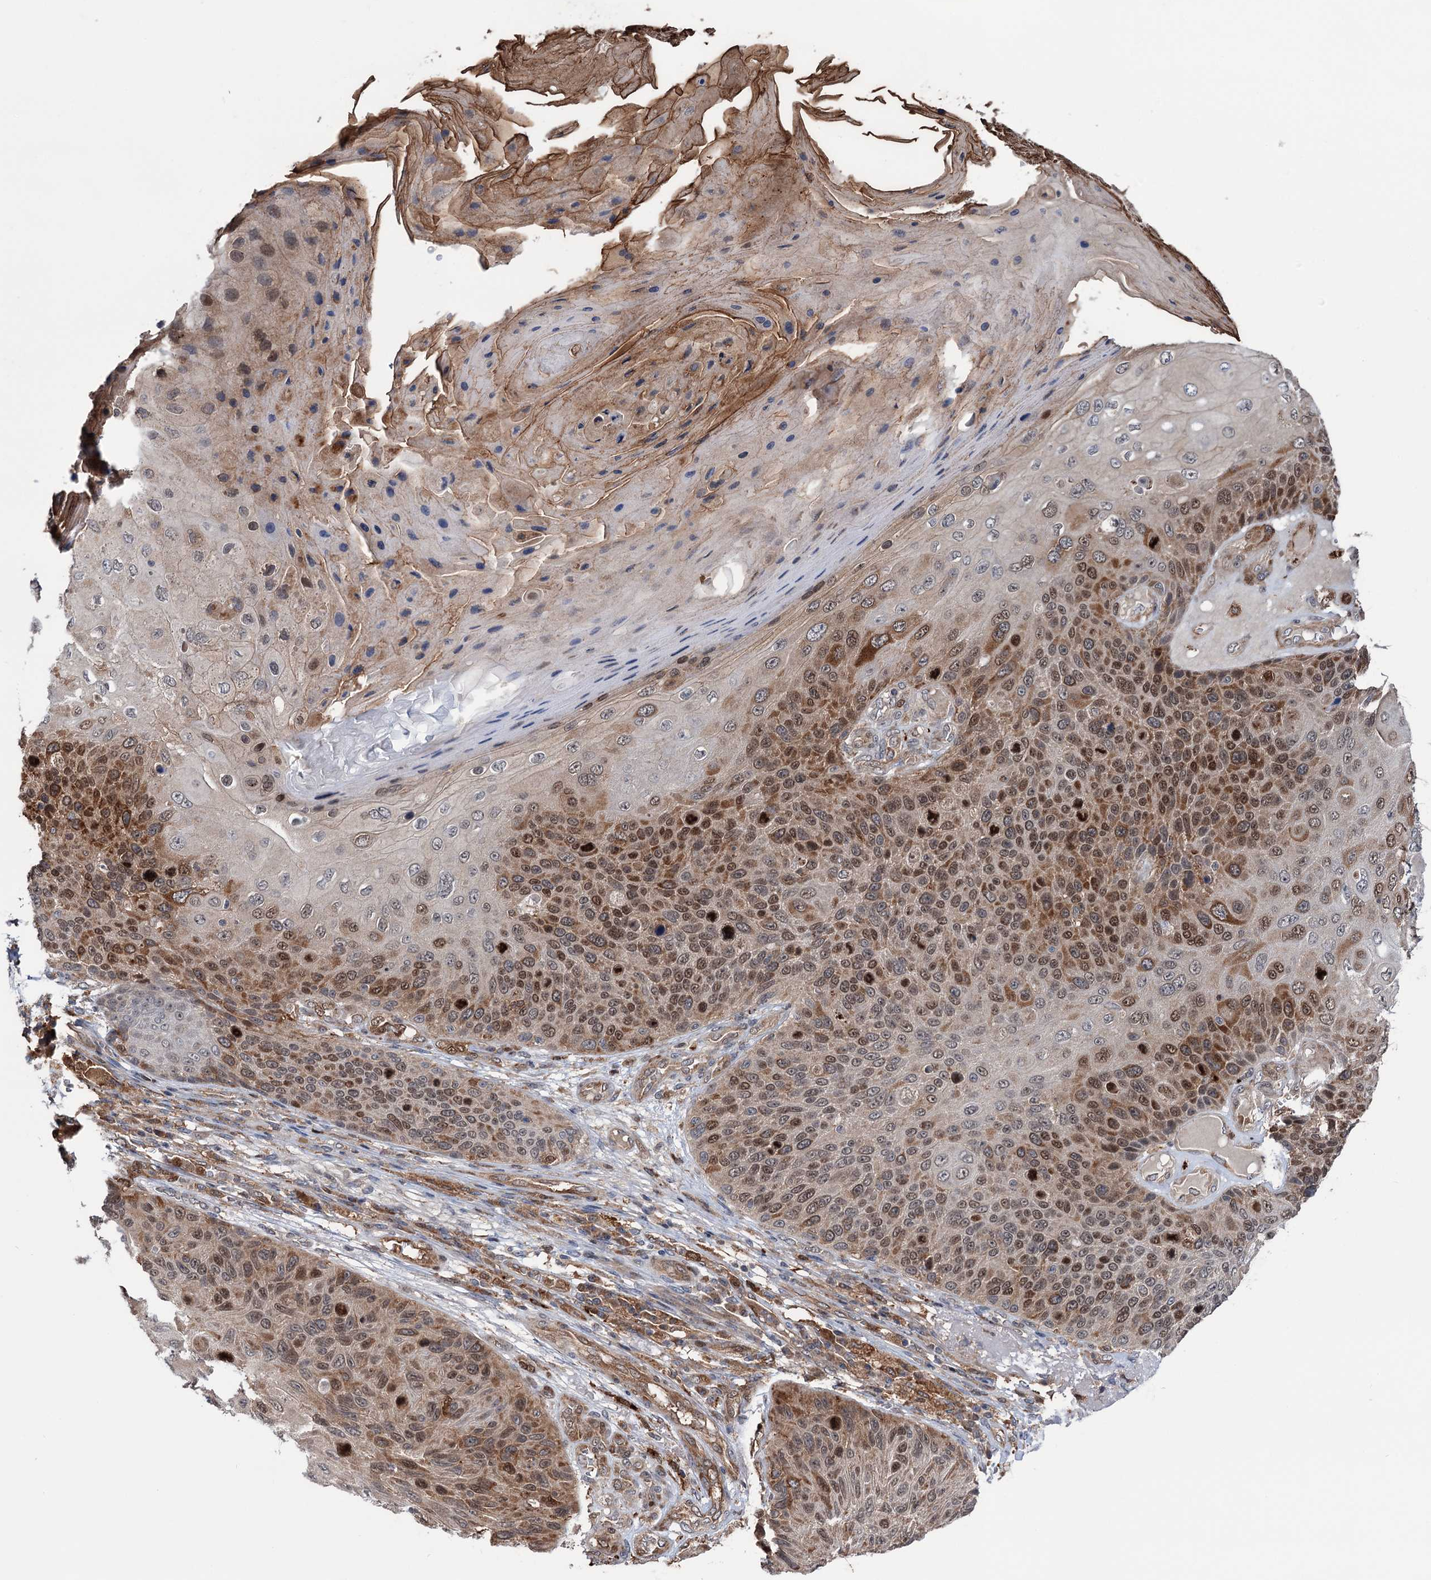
{"staining": {"intensity": "moderate", "quantity": ">75%", "location": "cytoplasmic/membranous,nuclear"}, "tissue": "skin cancer", "cell_type": "Tumor cells", "image_type": "cancer", "snomed": [{"axis": "morphology", "description": "Squamous cell carcinoma, NOS"}, {"axis": "topography", "description": "Skin"}], "caption": "An immunohistochemistry photomicrograph of neoplastic tissue is shown. Protein staining in brown shows moderate cytoplasmic/membranous and nuclear positivity in skin squamous cell carcinoma within tumor cells. The protein of interest is shown in brown color, while the nuclei are stained blue.", "gene": "NCAPD2", "patient": {"sex": "female", "age": 88}}